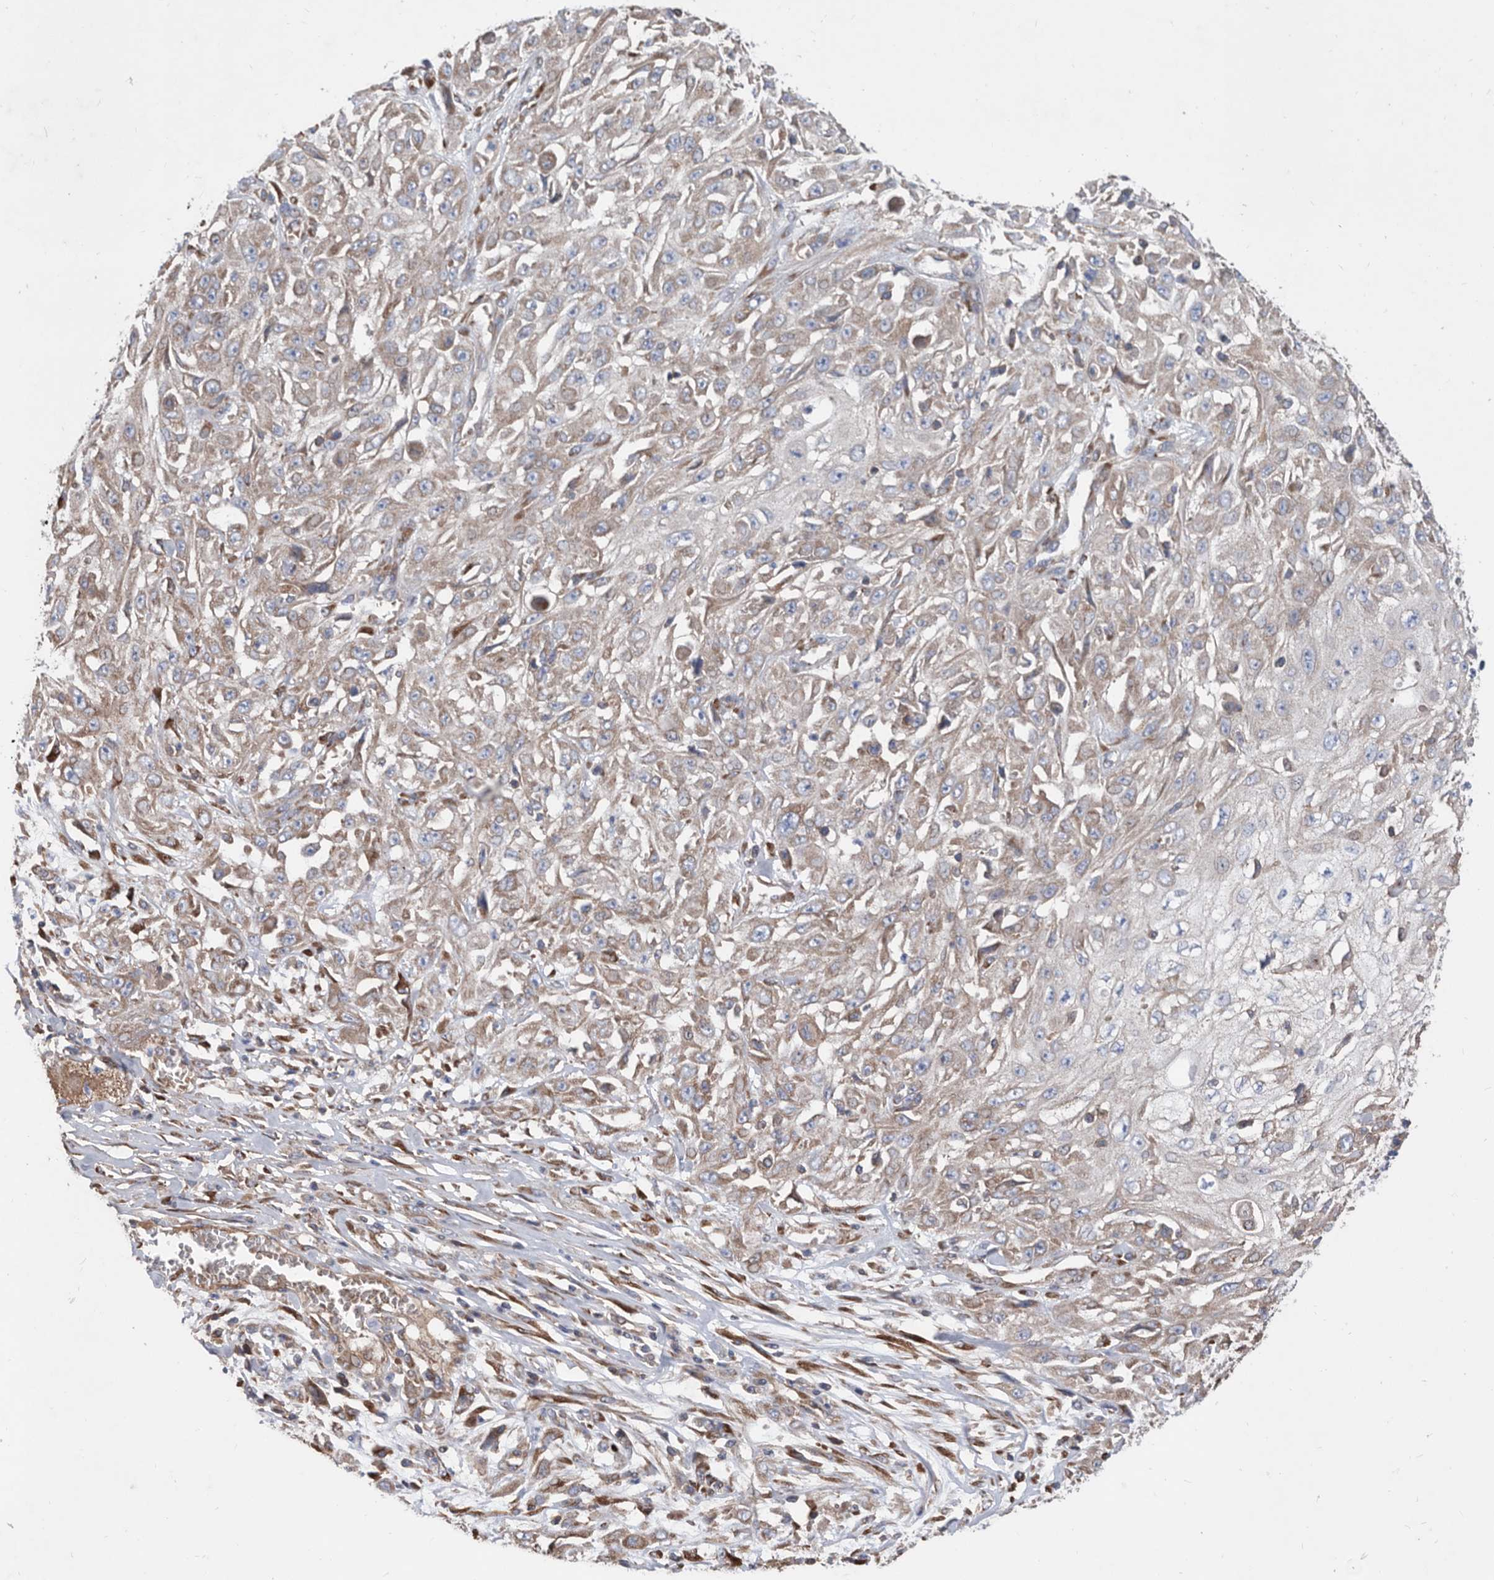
{"staining": {"intensity": "weak", "quantity": "25%-75%", "location": "cytoplasmic/membranous"}, "tissue": "skin cancer", "cell_type": "Tumor cells", "image_type": "cancer", "snomed": [{"axis": "morphology", "description": "Squamous cell carcinoma, NOS"}, {"axis": "morphology", "description": "Squamous cell carcinoma, metastatic, NOS"}, {"axis": "topography", "description": "Skin"}, {"axis": "topography", "description": "Lymph node"}], "caption": "IHC (DAB (3,3'-diaminobenzidine)) staining of human metastatic squamous cell carcinoma (skin) exhibits weak cytoplasmic/membranous protein expression in about 25%-75% of tumor cells.", "gene": "ATP13A3", "patient": {"sex": "male", "age": 75}}